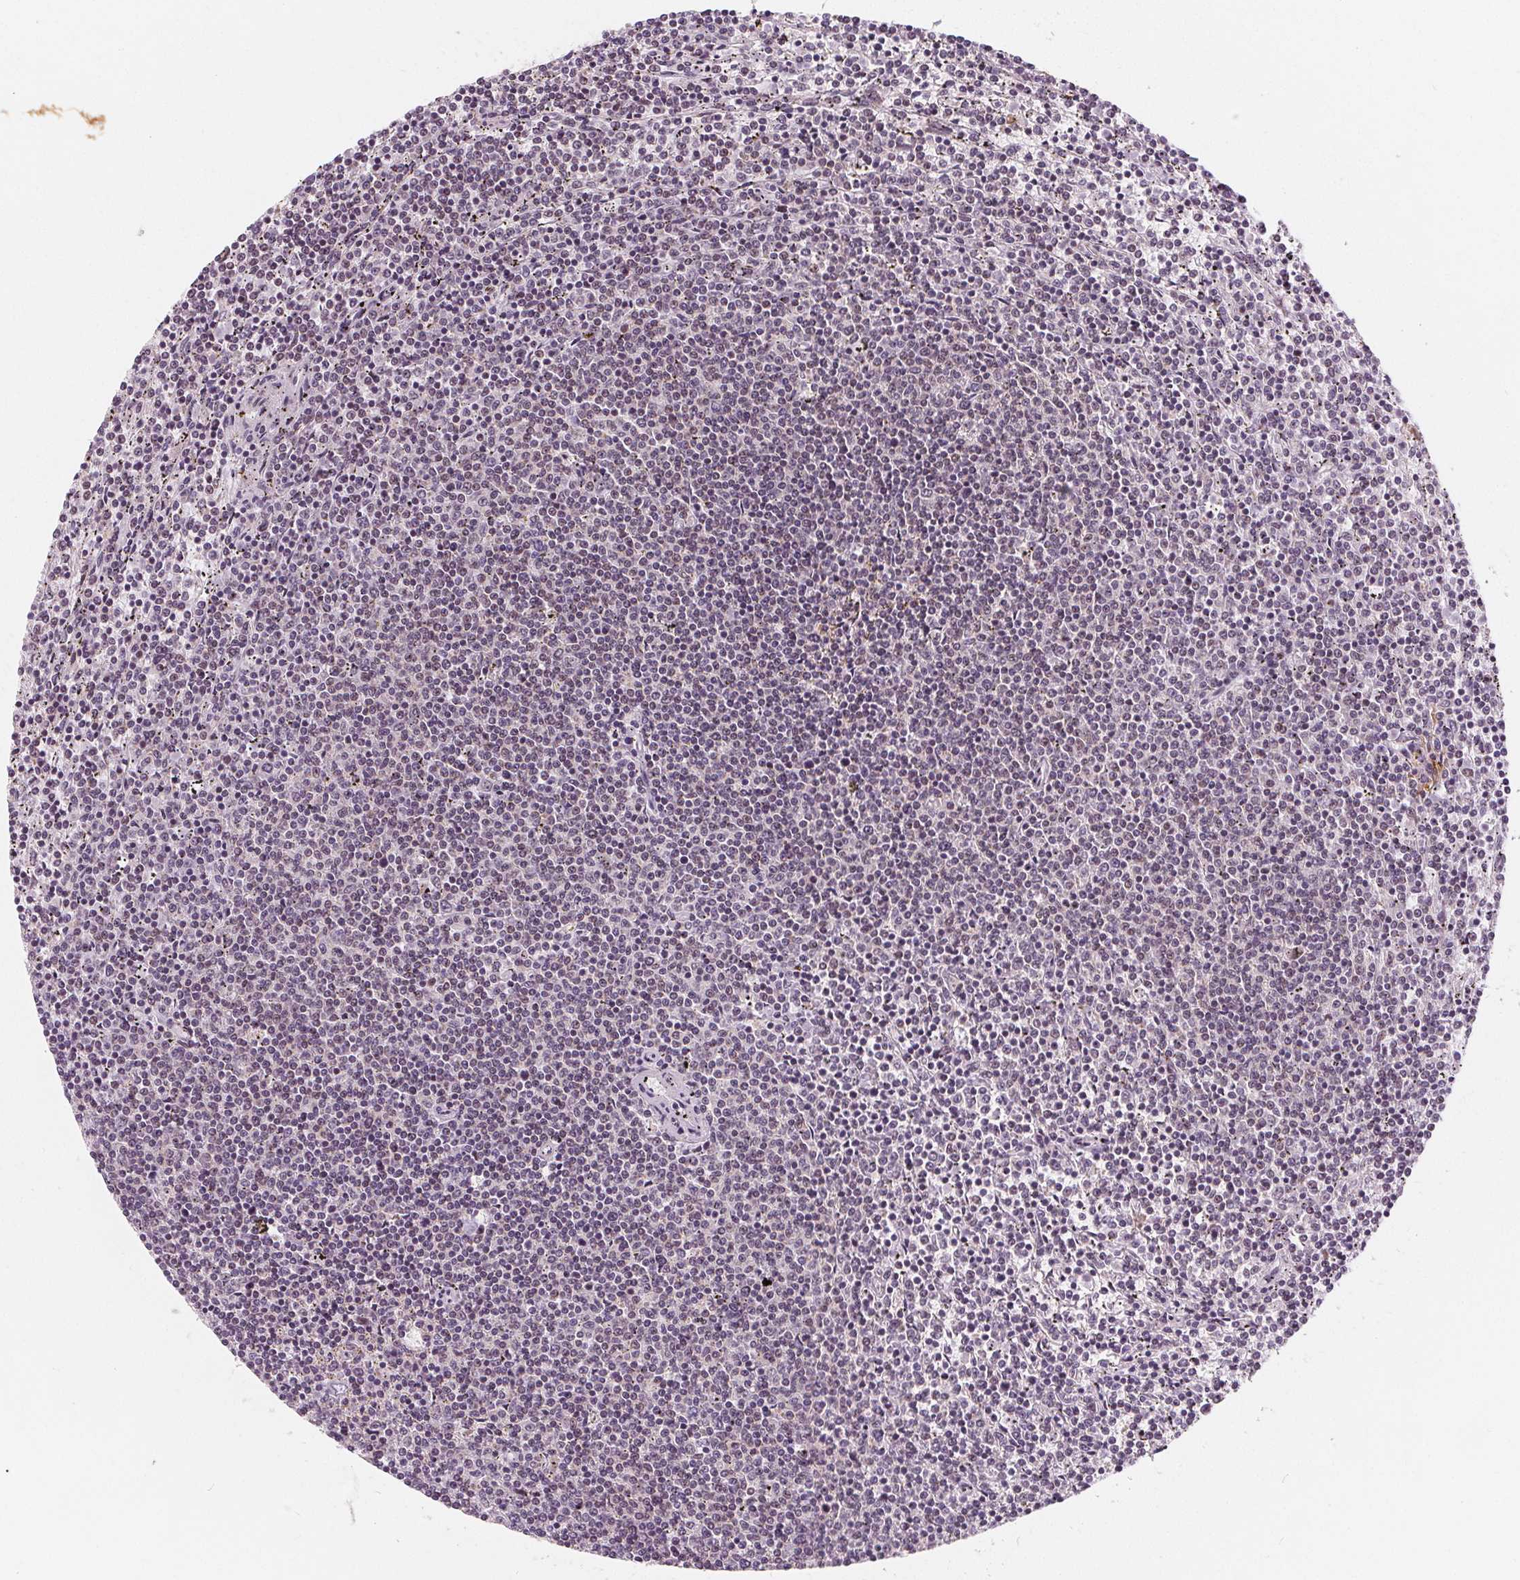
{"staining": {"intensity": "negative", "quantity": "none", "location": "none"}, "tissue": "lymphoma", "cell_type": "Tumor cells", "image_type": "cancer", "snomed": [{"axis": "morphology", "description": "Malignant lymphoma, non-Hodgkin's type, Low grade"}, {"axis": "topography", "description": "Spleen"}], "caption": "Low-grade malignant lymphoma, non-Hodgkin's type was stained to show a protein in brown. There is no significant expression in tumor cells.", "gene": "DPM2", "patient": {"sex": "female", "age": 50}}